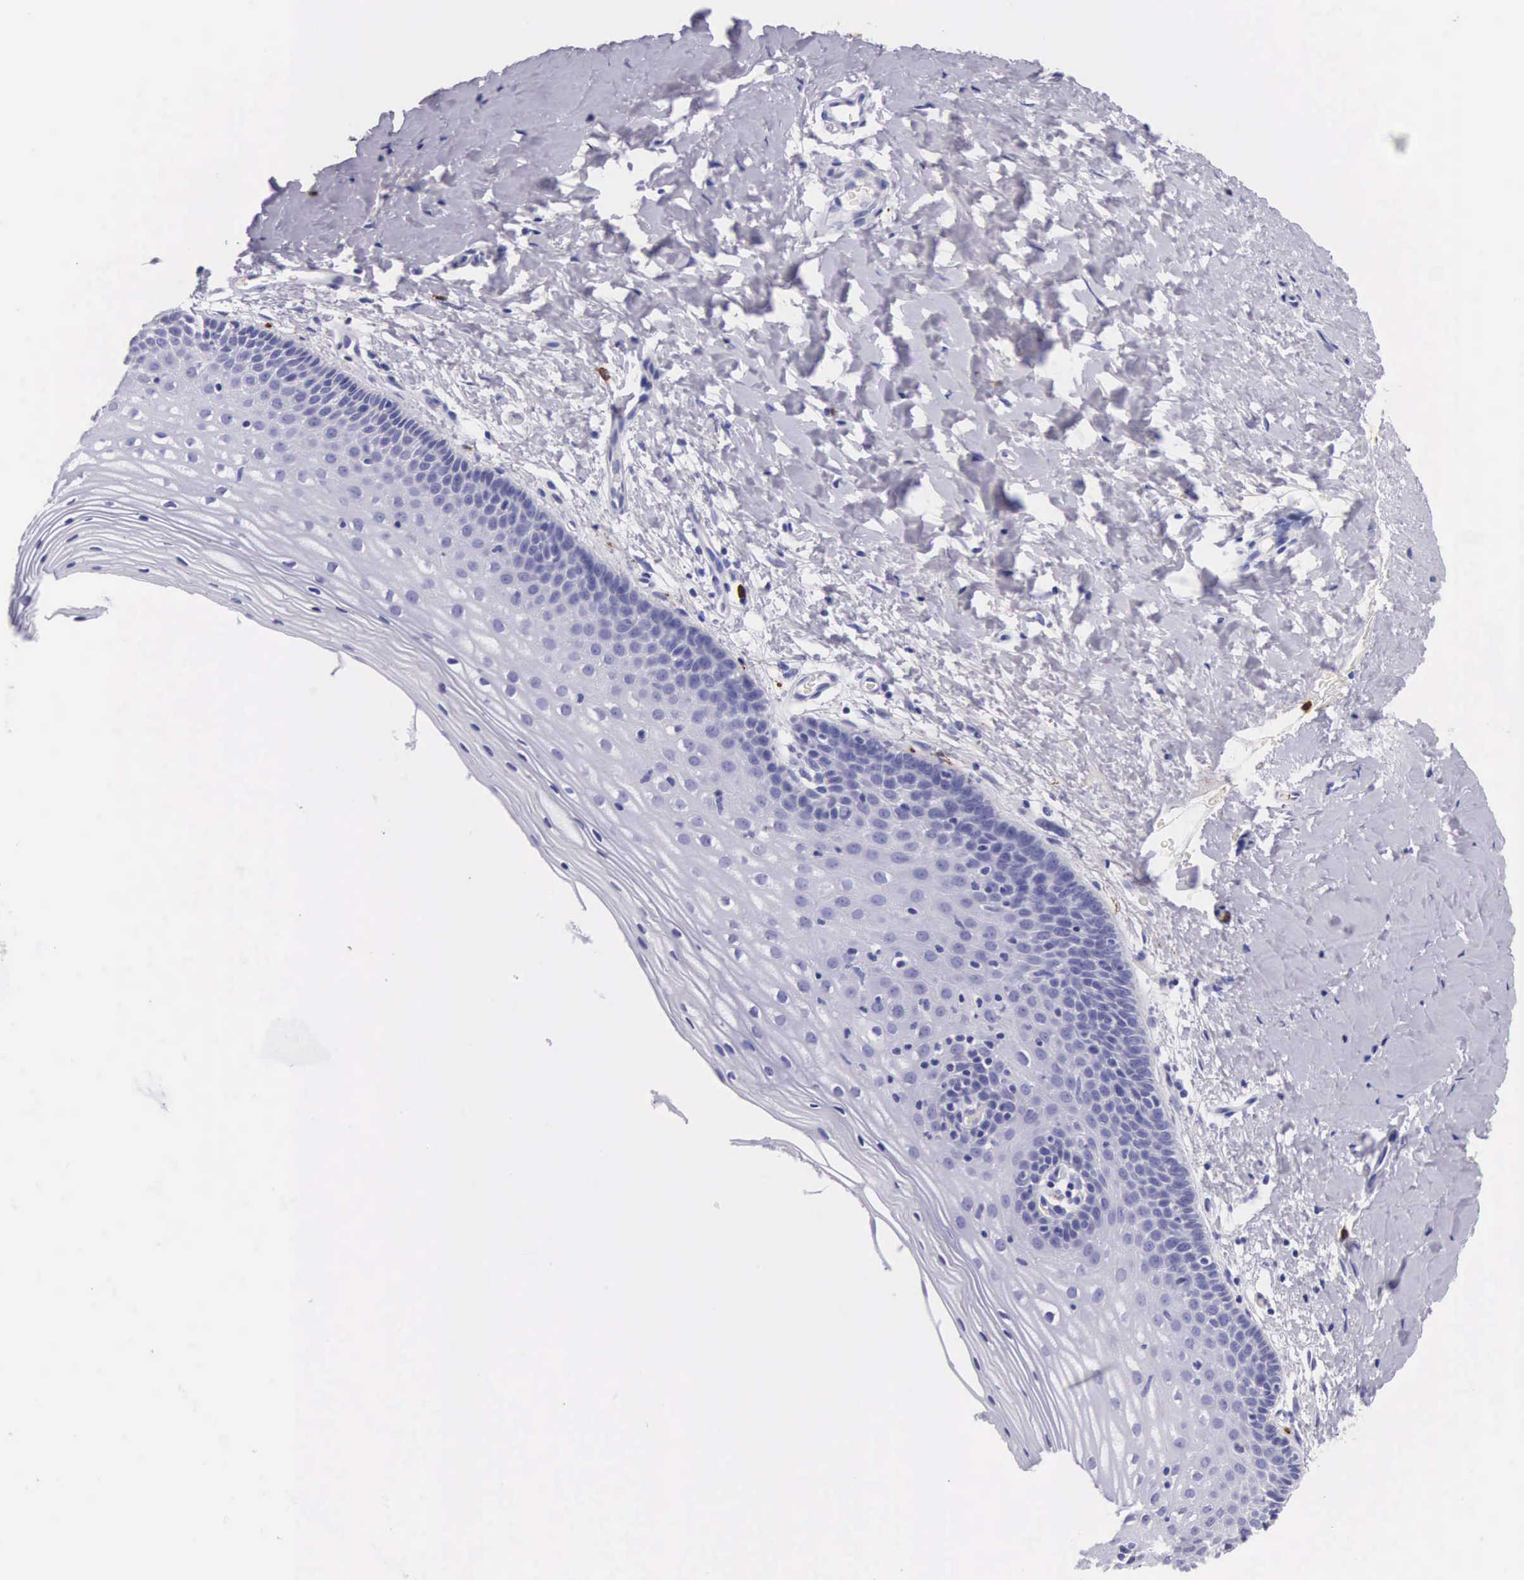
{"staining": {"intensity": "negative", "quantity": "none", "location": "none"}, "tissue": "cervix", "cell_type": "Glandular cells", "image_type": "normal", "snomed": [{"axis": "morphology", "description": "Normal tissue, NOS"}, {"axis": "topography", "description": "Cervix"}], "caption": "Immunohistochemistry image of unremarkable cervix stained for a protein (brown), which exhibits no expression in glandular cells.", "gene": "FCN1", "patient": {"sex": "female", "age": 53}}